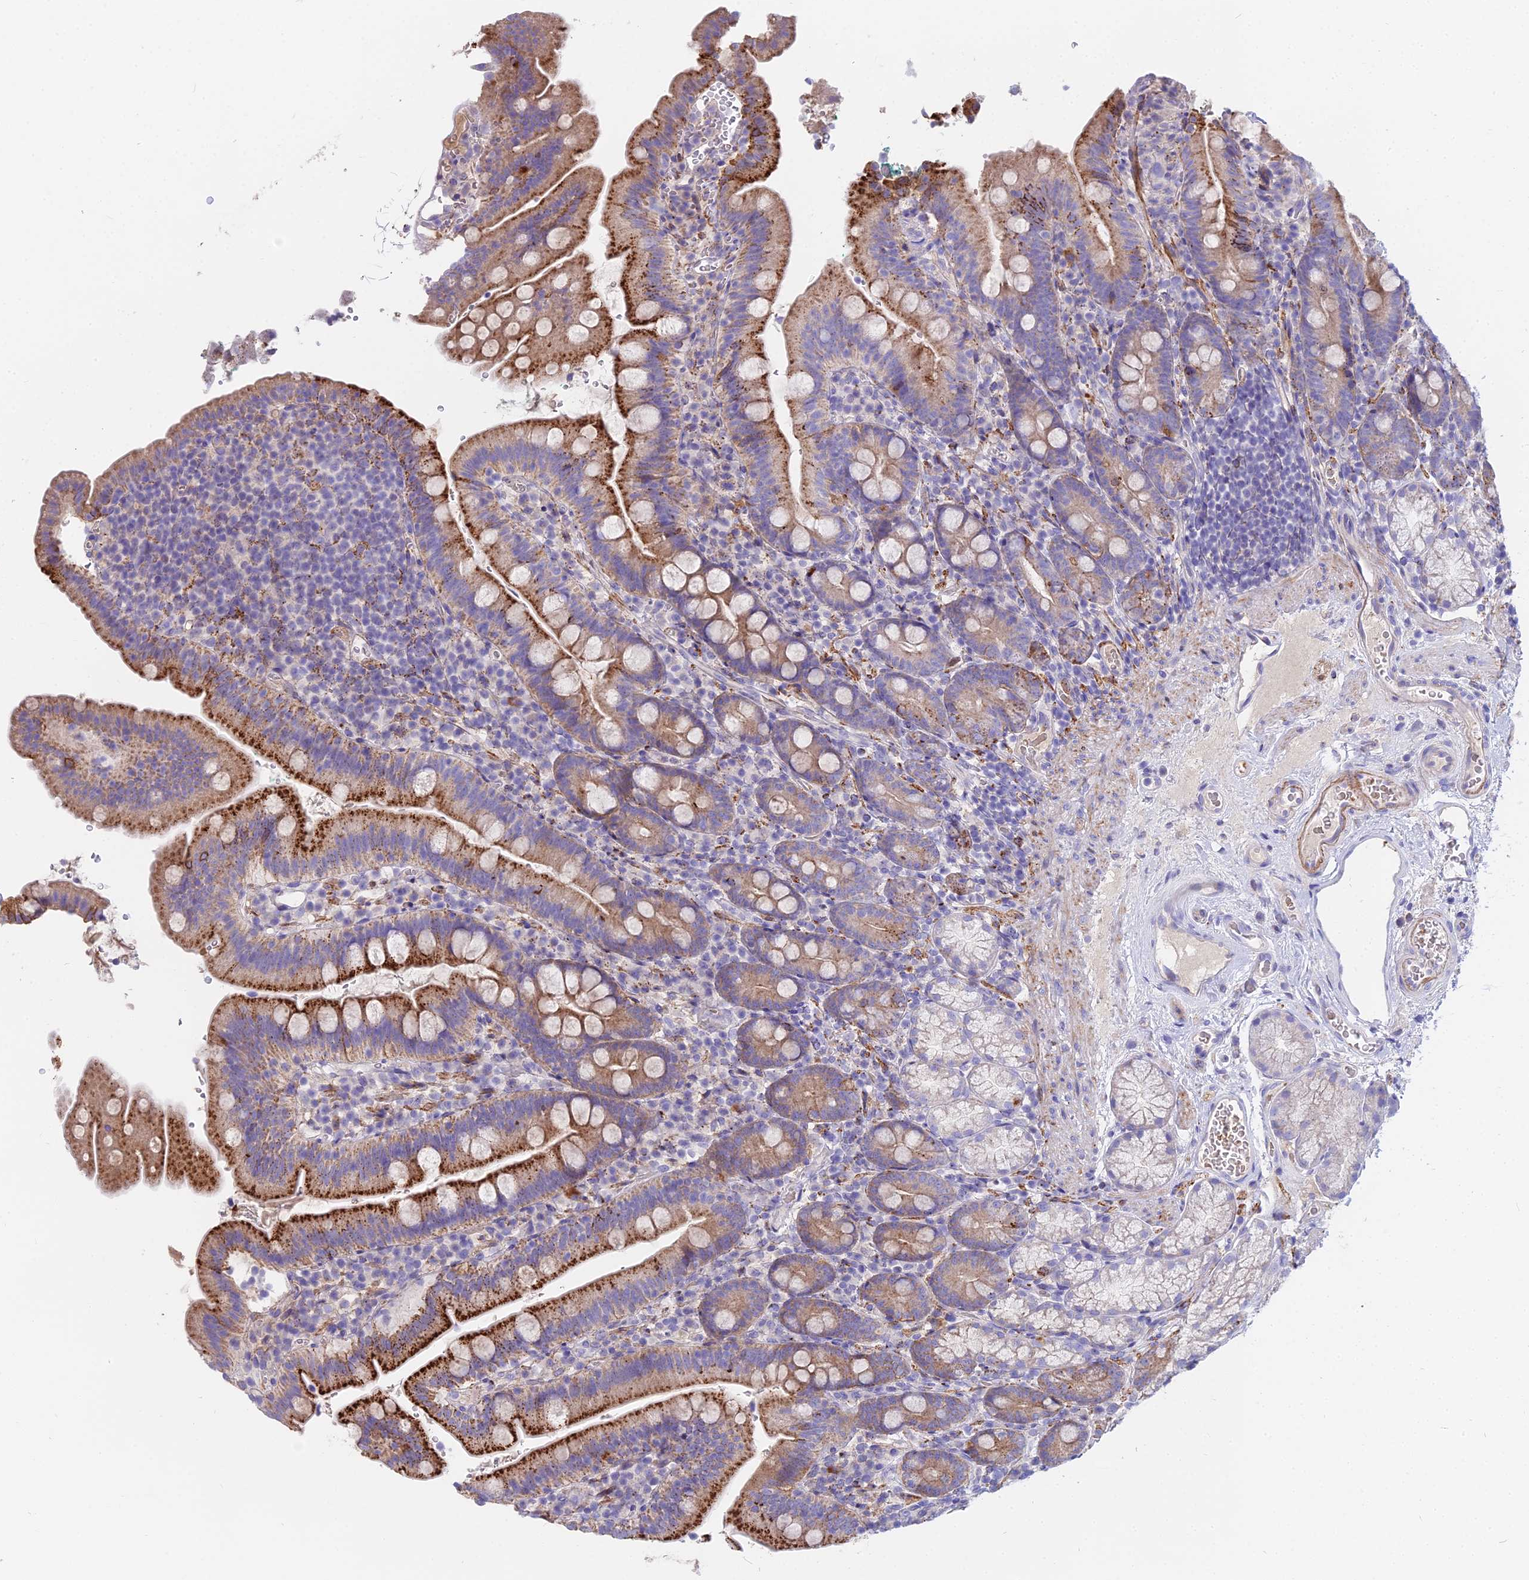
{"staining": {"intensity": "strong", "quantity": ">75%", "location": "cytoplasmic/membranous"}, "tissue": "duodenum", "cell_type": "Glandular cells", "image_type": "normal", "snomed": [{"axis": "morphology", "description": "Normal tissue, NOS"}, {"axis": "topography", "description": "Duodenum"}], "caption": "The histopathology image shows staining of normal duodenum, revealing strong cytoplasmic/membranous protein positivity (brown color) within glandular cells. (DAB IHC, brown staining for protein, blue staining for nuclei).", "gene": "FRMPD1", "patient": {"sex": "female", "age": 67}}